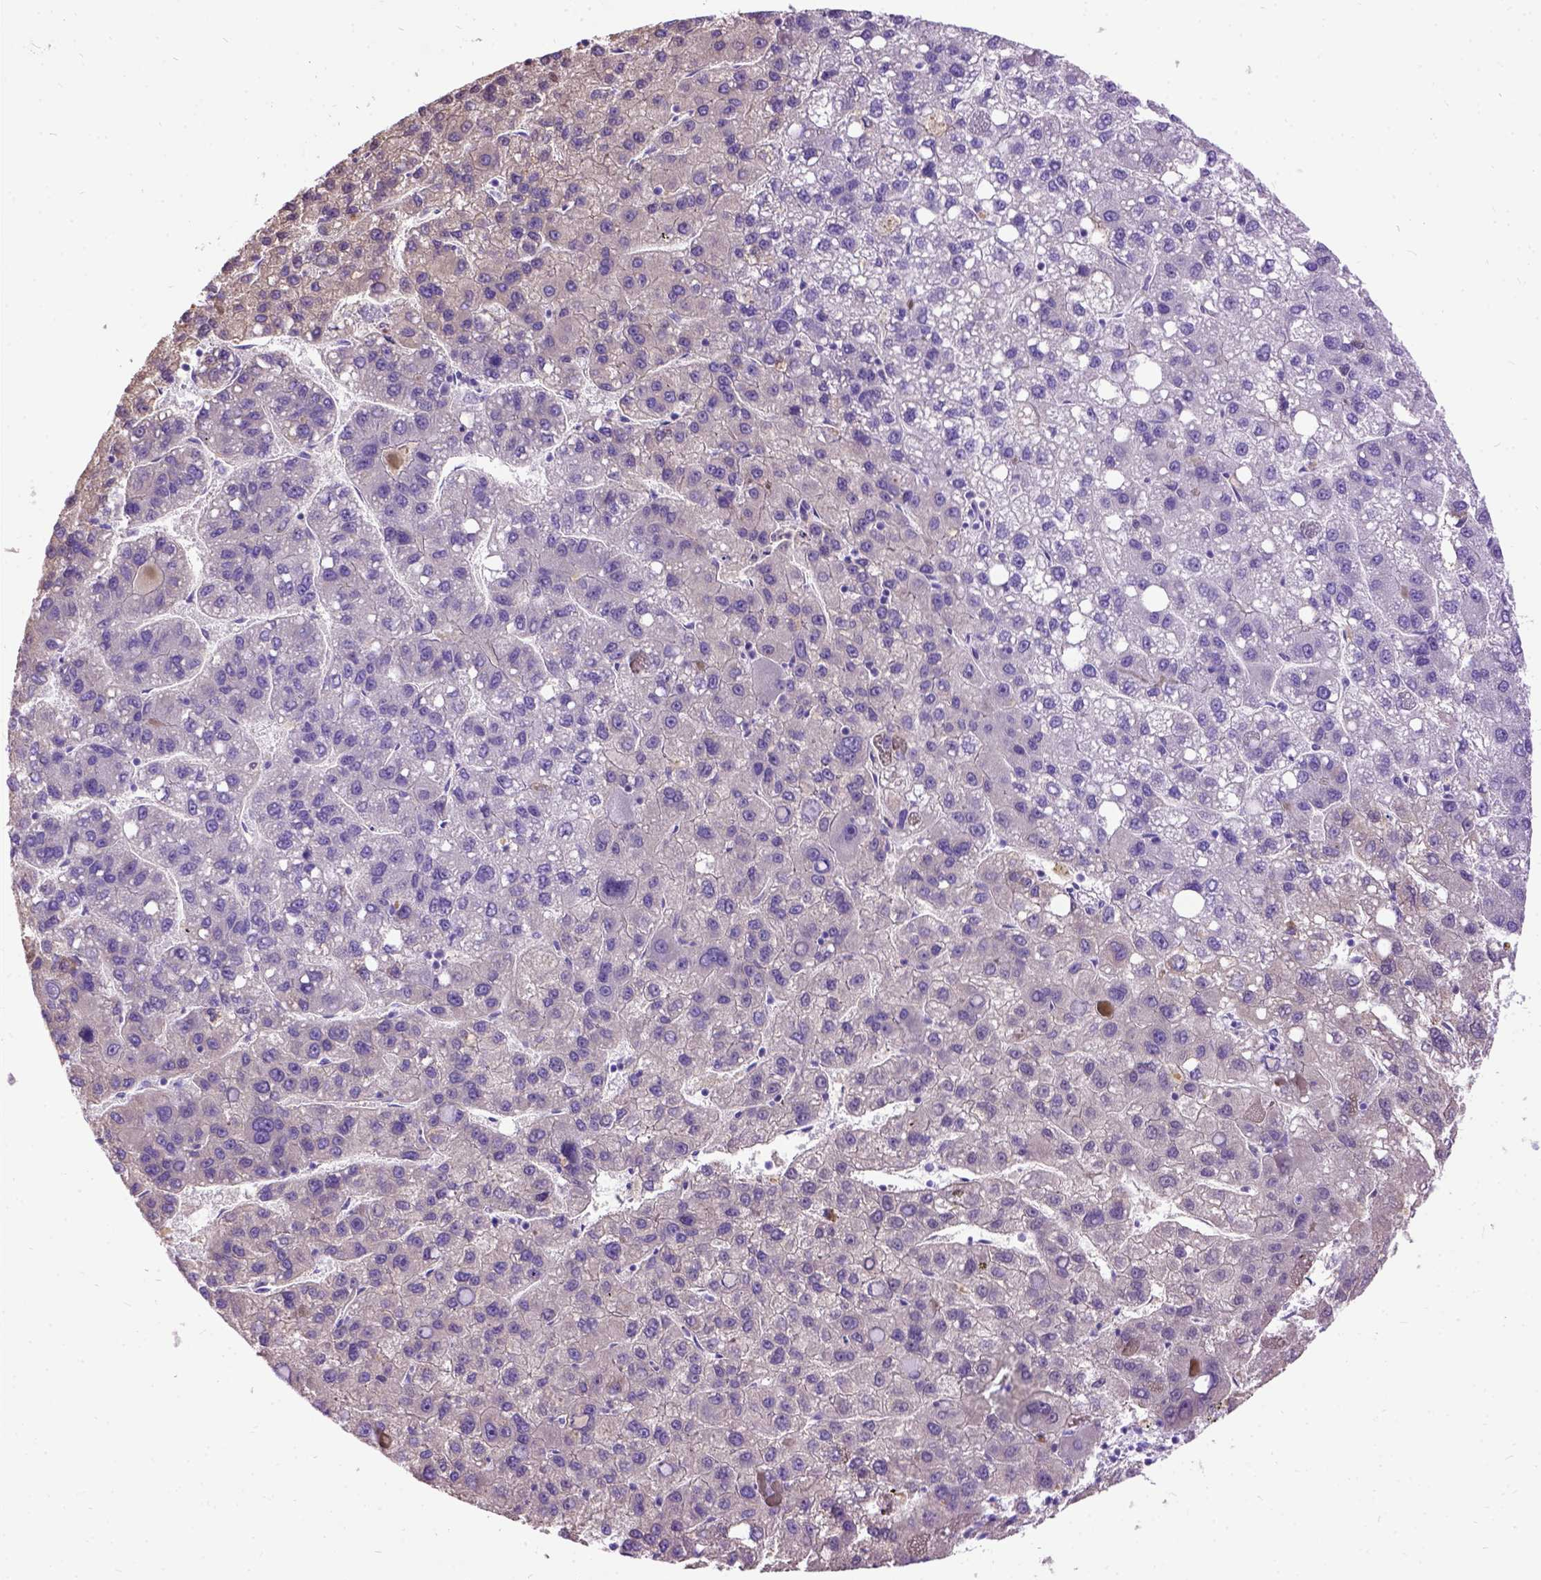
{"staining": {"intensity": "negative", "quantity": "none", "location": "none"}, "tissue": "liver cancer", "cell_type": "Tumor cells", "image_type": "cancer", "snomed": [{"axis": "morphology", "description": "Carcinoma, Hepatocellular, NOS"}, {"axis": "topography", "description": "Liver"}], "caption": "Photomicrograph shows no significant protein staining in tumor cells of liver hepatocellular carcinoma.", "gene": "CFAP54", "patient": {"sex": "female", "age": 82}}